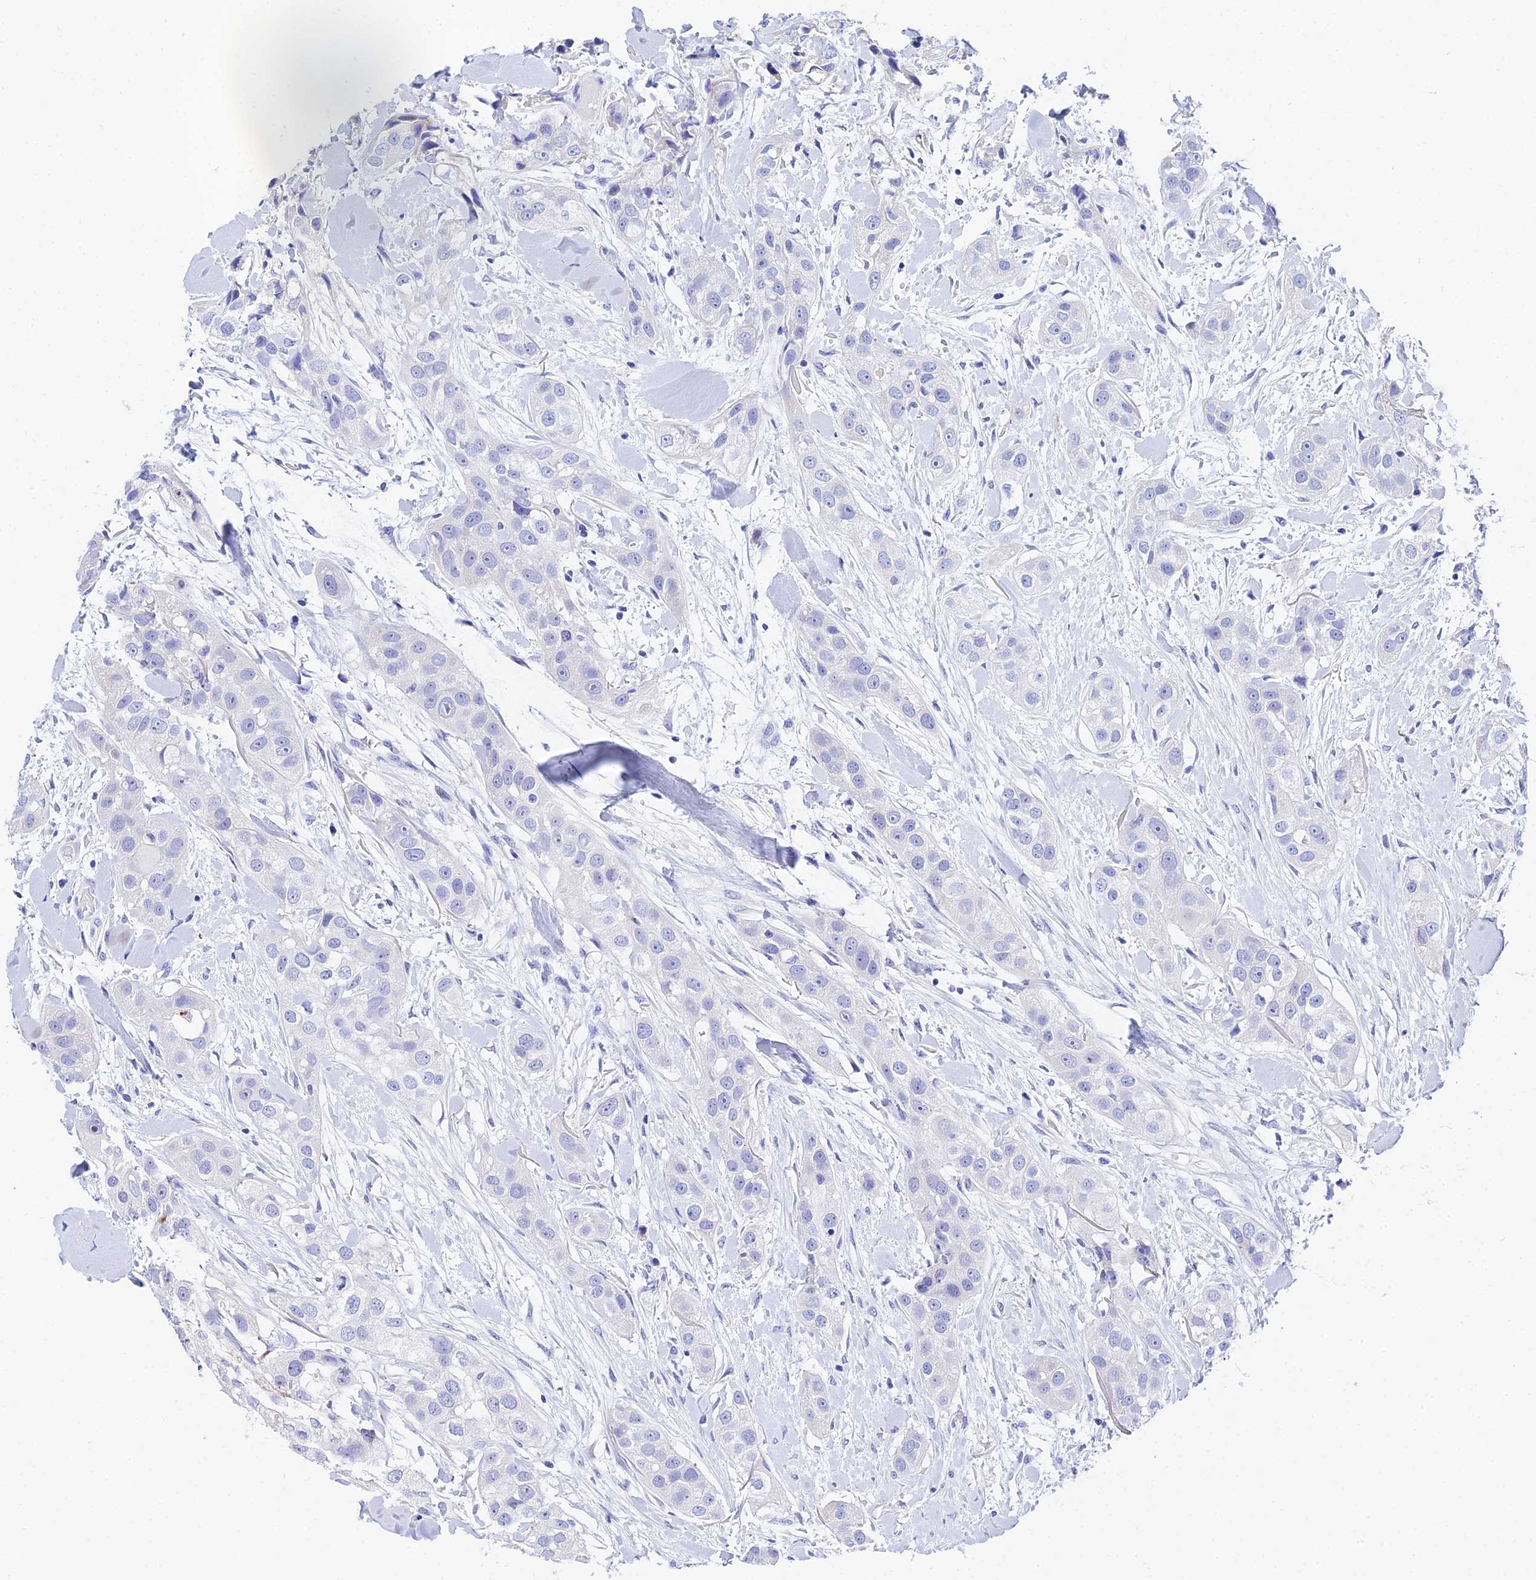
{"staining": {"intensity": "negative", "quantity": "none", "location": "none"}, "tissue": "head and neck cancer", "cell_type": "Tumor cells", "image_type": "cancer", "snomed": [{"axis": "morphology", "description": "Normal tissue, NOS"}, {"axis": "morphology", "description": "Squamous cell carcinoma, NOS"}, {"axis": "topography", "description": "Skeletal muscle"}, {"axis": "topography", "description": "Head-Neck"}], "caption": "Human head and neck cancer stained for a protein using immunohistochemistry (IHC) shows no staining in tumor cells.", "gene": "CEP41", "patient": {"sex": "male", "age": 51}}